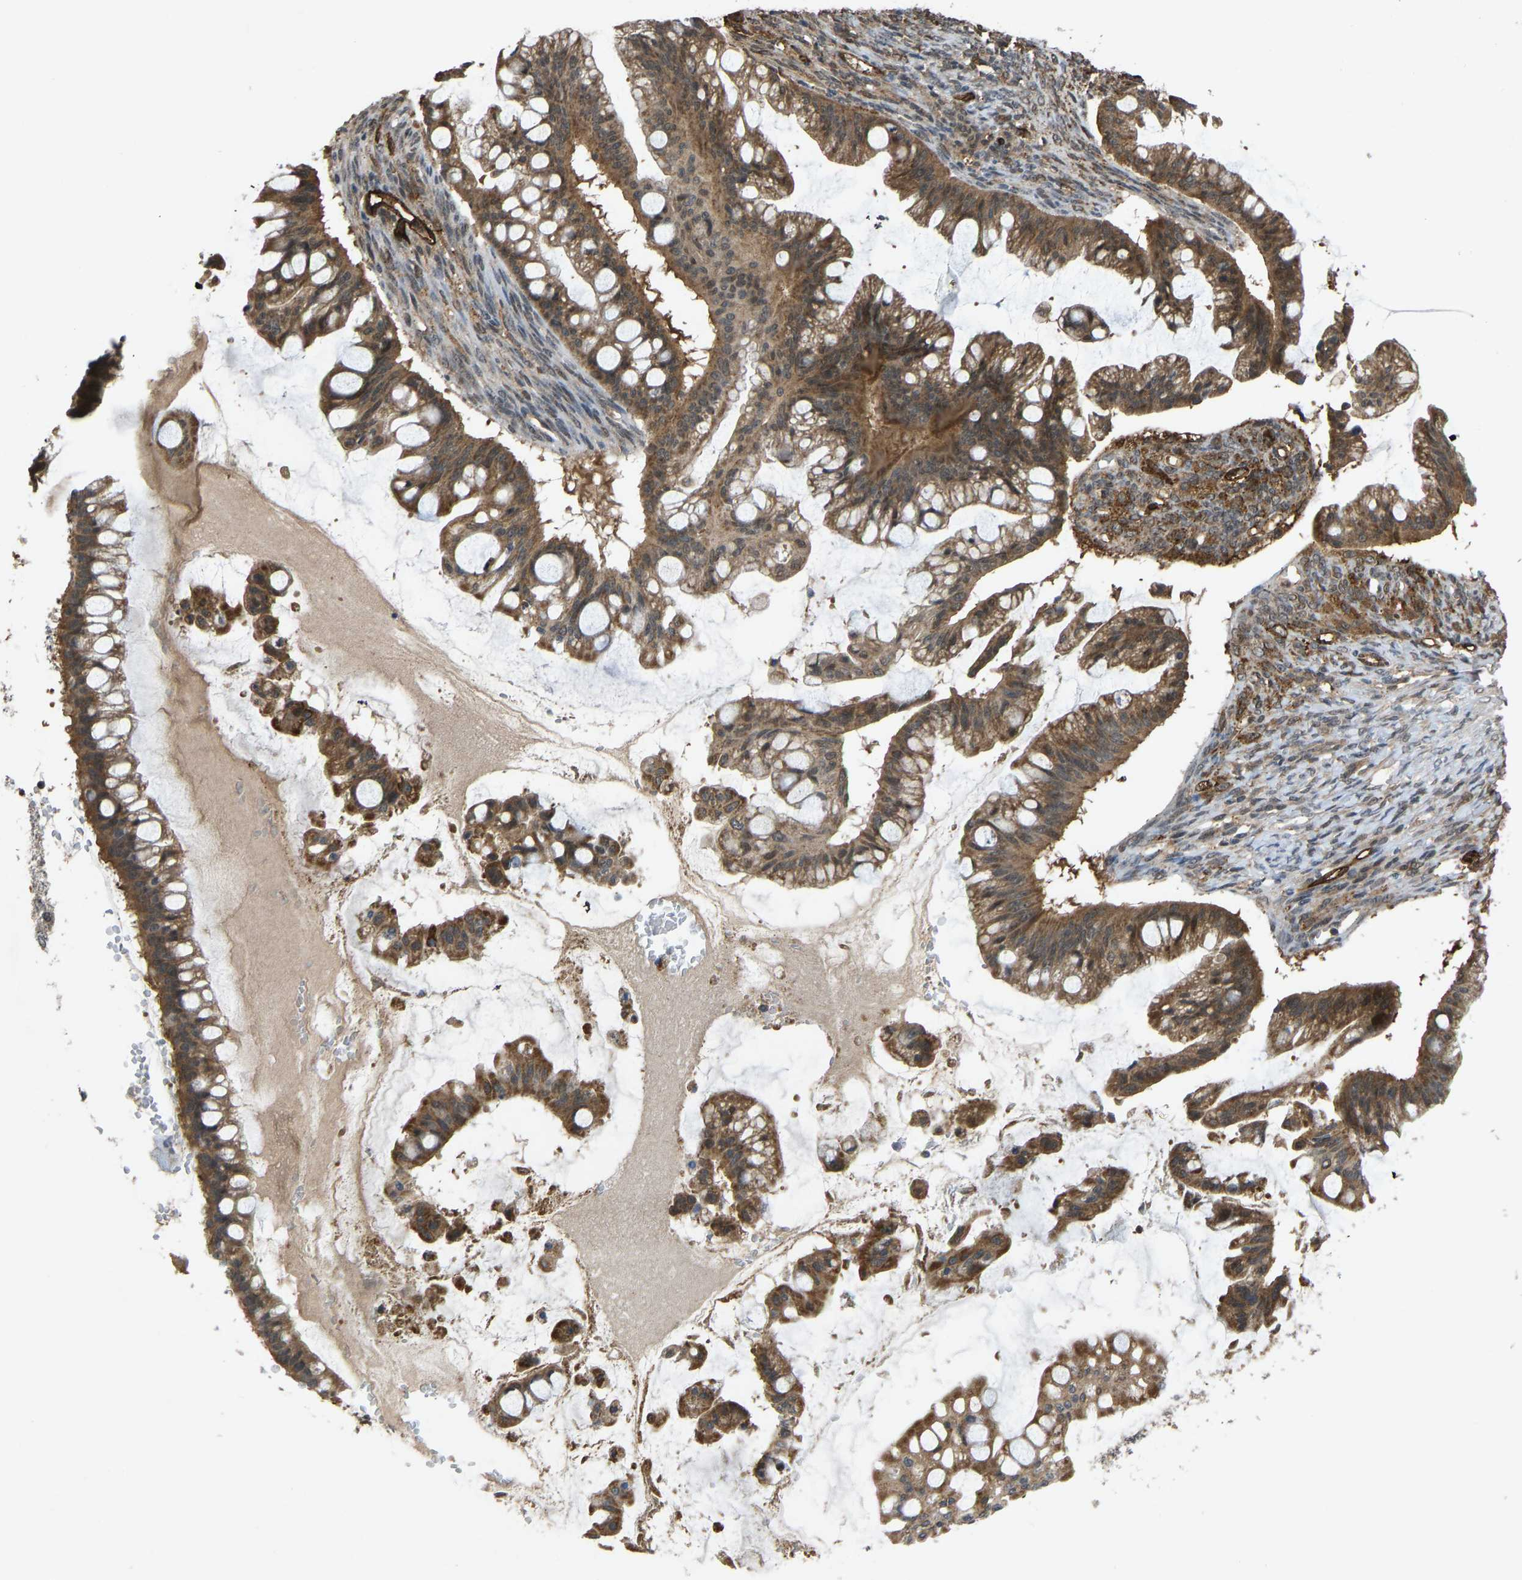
{"staining": {"intensity": "moderate", "quantity": ">75%", "location": "cytoplasmic/membranous"}, "tissue": "ovarian cancer", "cell_type": "Tumor cells", "image_type": "cancer", "snomed": [{"axis": "morphology", "description": "Cystadenocarcinoma, mucinous, NOS"}, {"axis": "topography", "description": "Ovary"}], "caption": "Immunohistochemical staining of ovarian cancer shows moderate cytoplasmic/membranous protein expression in about >75% of tumor cells.", "gene": "CCT8", "patient": {"sex": "female", "age": 73}}